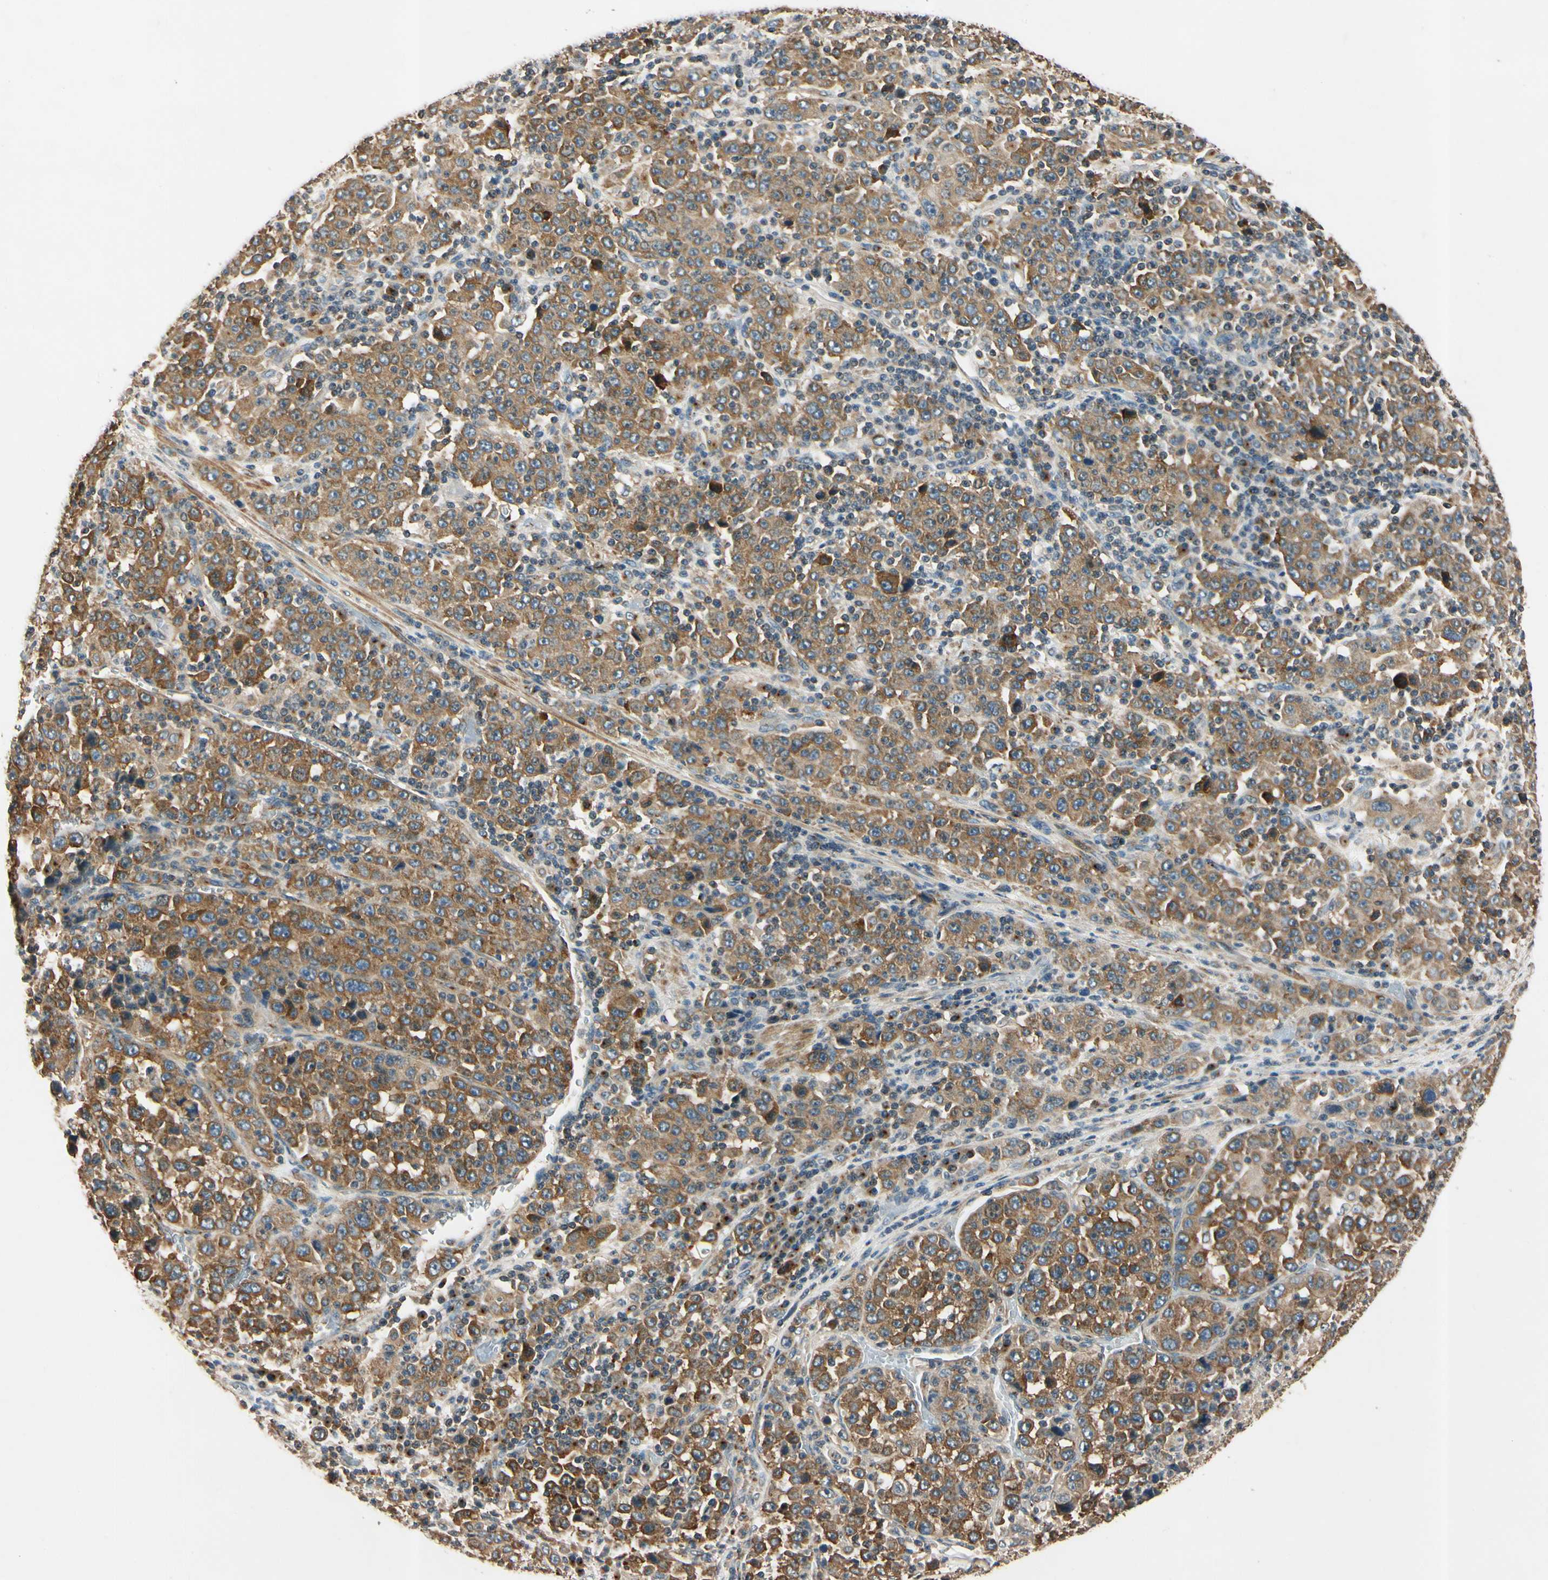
{"staining": {"intensity": "moderate", "quantity": ">75%", "location": "cytoplasmic/membranous"}, "tissue": "stomach cancer", "cell_type": "Tumor cells", "image_type": "cancer", "snomed": [{"axis": "morphology", "description": "Normal tissue, NOS"}, {"axis": "morphology", "description": "Adenocarcinoma, NOS"}, {"axis": "topography", "description": "Stomach, upper"}, {"axis": "topography", "description": "Stomach"}], "caption": "There is medium levels of moderate cytoplasmic/membranous staining in tumor cells of stomach cancer, as demonstrated by immunohistochemical staining (brown color).", "gene": "AKAP9", "patient": {"sex": "male", "age": 59}}